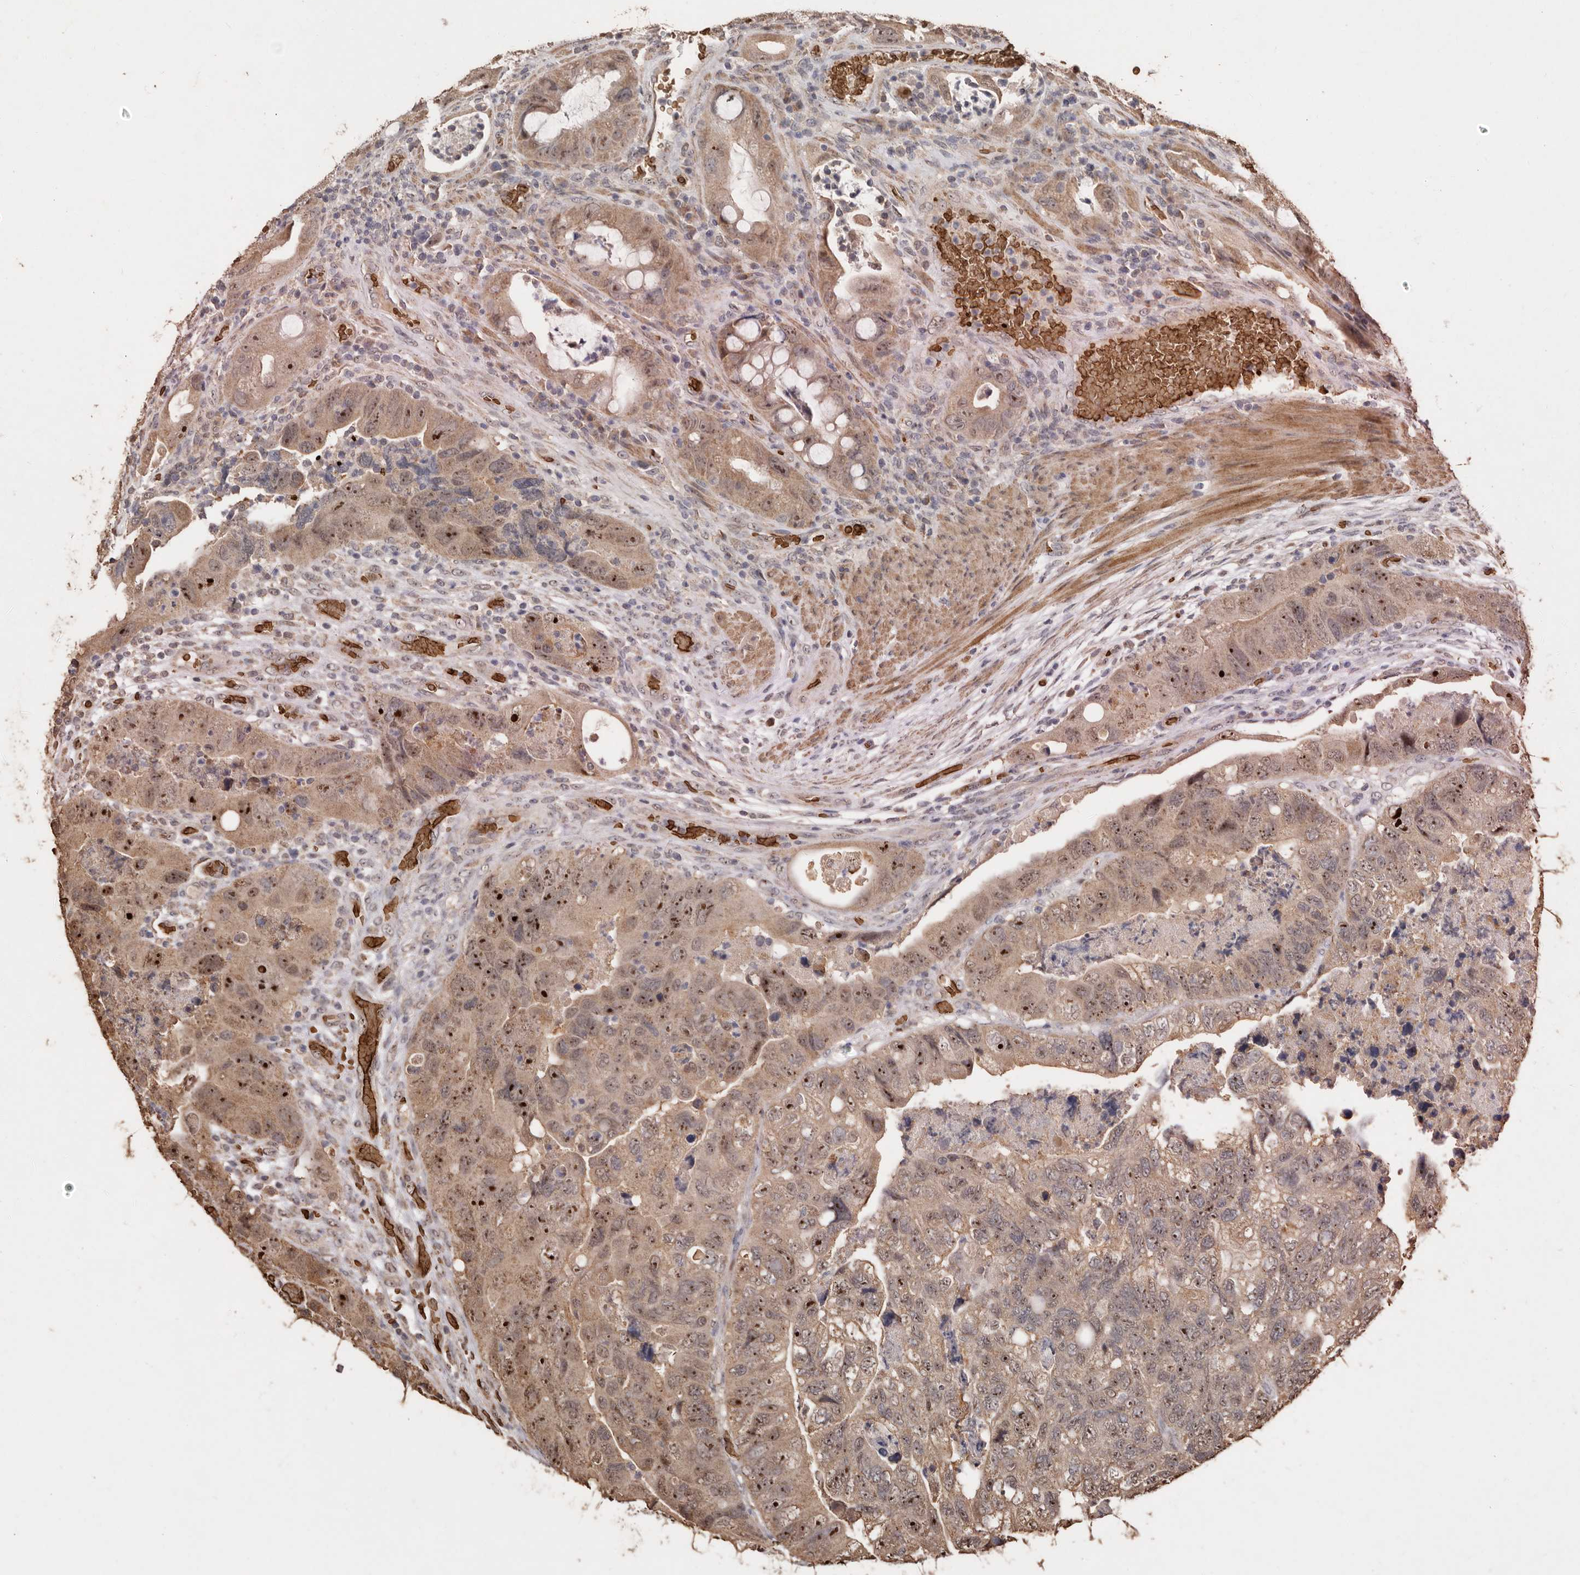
{"staining": {"intensity": "weak", "quantity": ">75%", "location": "cytoplasmic/membranous,nuclear"}, "tissue": "colorectal cancer", "cell_type": "Tumor cells", "image_type": "cancer", "snomed": [{"axis": "morphology", "description": "Adenocarcinoma, NOS"}, {"axis": "topography", "description": "Rectum"}], "caption": "High-magnification brightfield microscopy of colorectal cancer (adenocarcinoma) stained with DAB (3,3'-diaminobenzidine) (brown) and counterstained with hematoxylin (blue). tumor cells exhibit weak cytoplasmic/membranous and nuclear positivity is appreciated in about>75% of cells.", "gene": "GRAMD2A", "patient": {"sex": "male", "age": 63}}